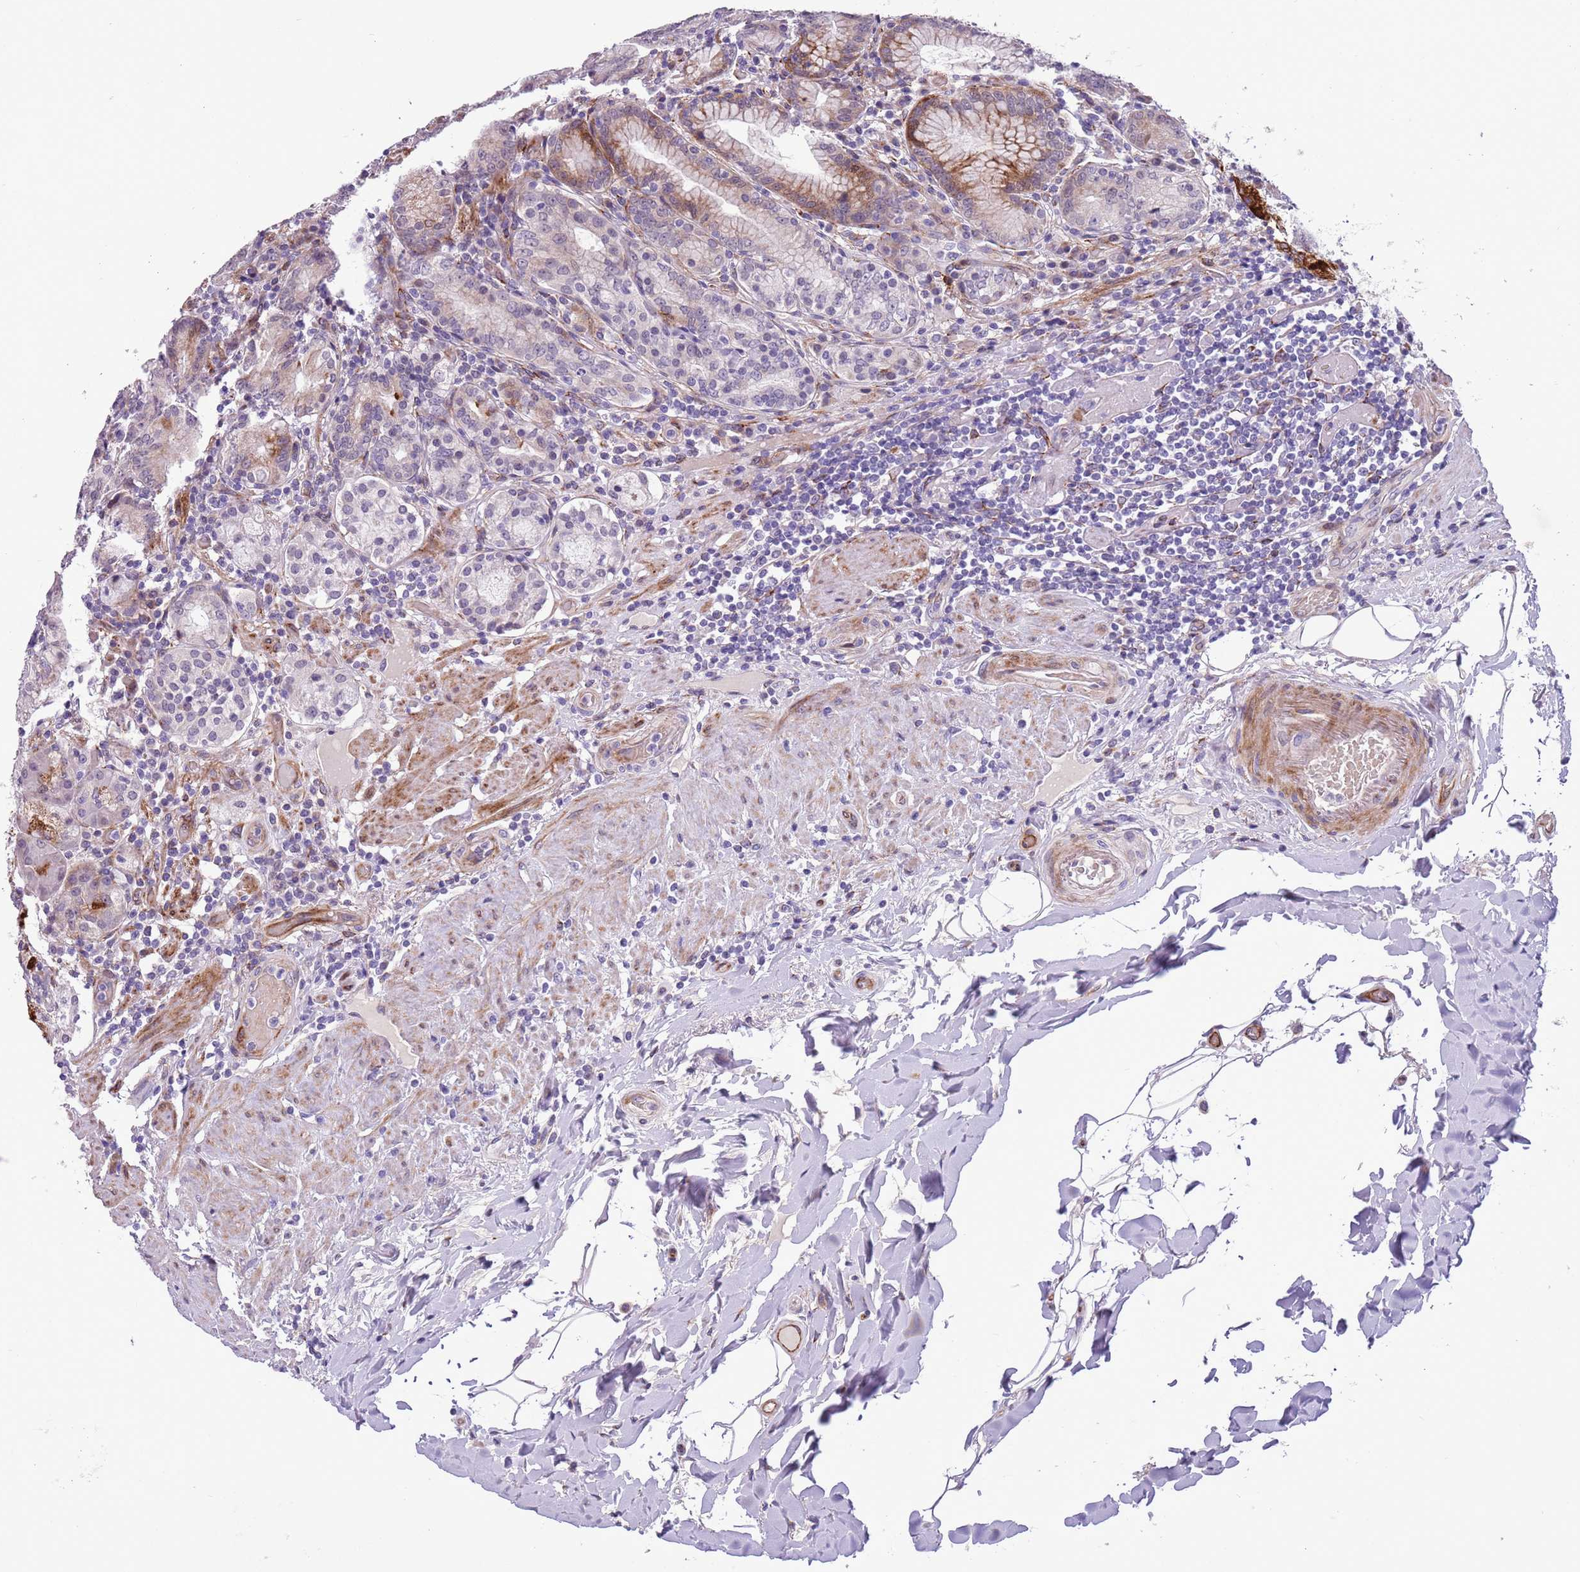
{"staining": {"intensity": "strong", "quantity": "25%-75%", "location": "cytoplasmic/membranous"}, "tissue": "stomach", "cell_type": "Glandular cells", "image_type": "normal", "snomed": [{"axis": "morphology", "description": "Normal tissue, NOS"}, {"axis": "topography", "description": "Stomach, upper"}, {"axis": "topography", "description": "Stomach, lower"}], "caption": "About 25%-75% of glandular cells in unremarkable human stomach reveal strong cytoplasmic/membranous protein positivity as visualized by brown immunohistochemical staining.", "gene": "MRPL32", "patient": {"sex": "female", "age": 76}}